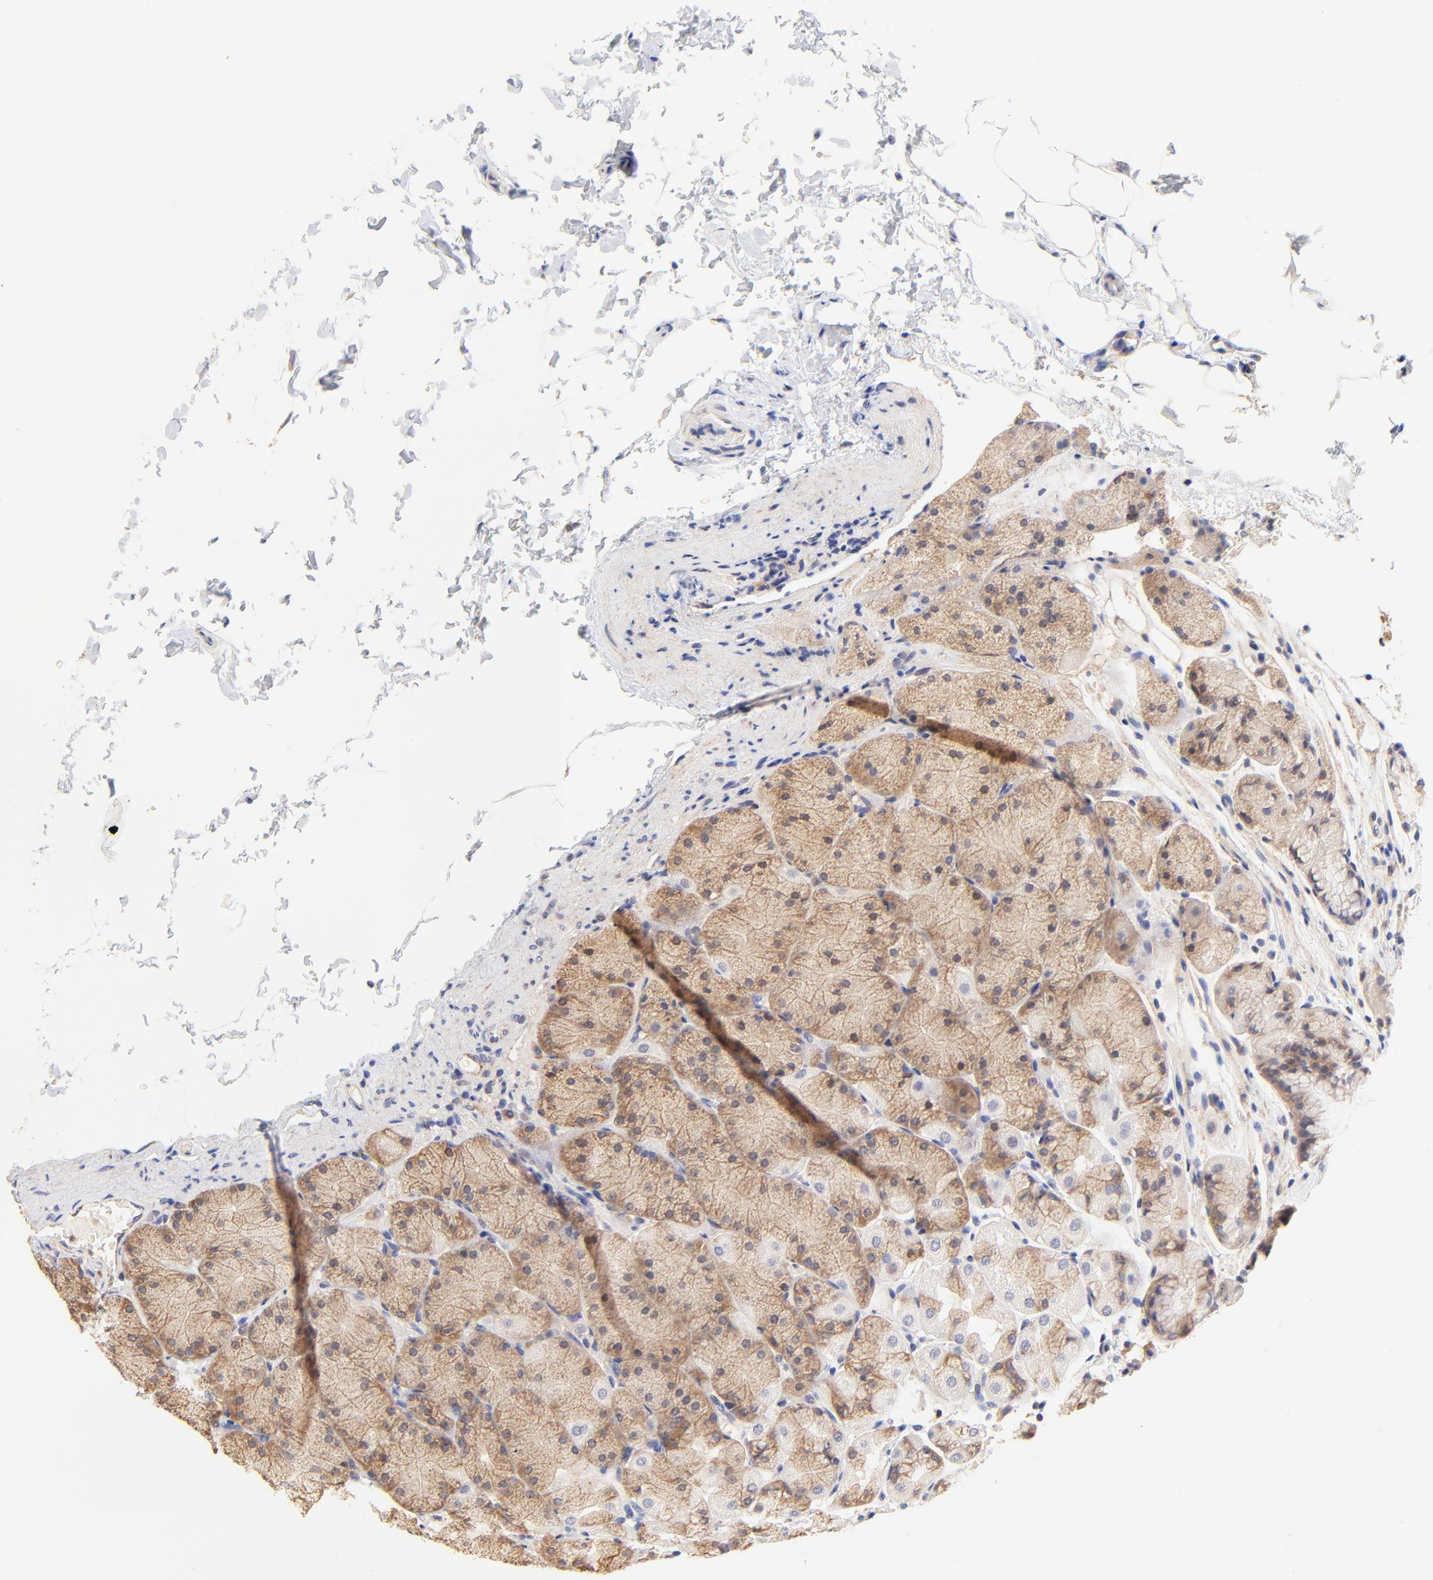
{"staining": {"intensity": "moderate", "quantity": "25%-75%", "location": "cytoplasmic/membranous"}, "tissue": "stomach", "cell_type": "Glandular cells", "image_type": "normal", "snomed": [{"axis": "morphology", "description": "Normal tissue, NOS"}, {"axis": "topography", "description": "Stomach, upper"}], "caption": "DAB (3,3'-diaminobenzidine) immunohistochemical staining of unremarkable human stomach shows moderate cytoplasmic/membranous protein staining in approximately 25%-75% of glandular cells.", "gene": "PTK7", "patient": {"sex": "female", "age": 56}}